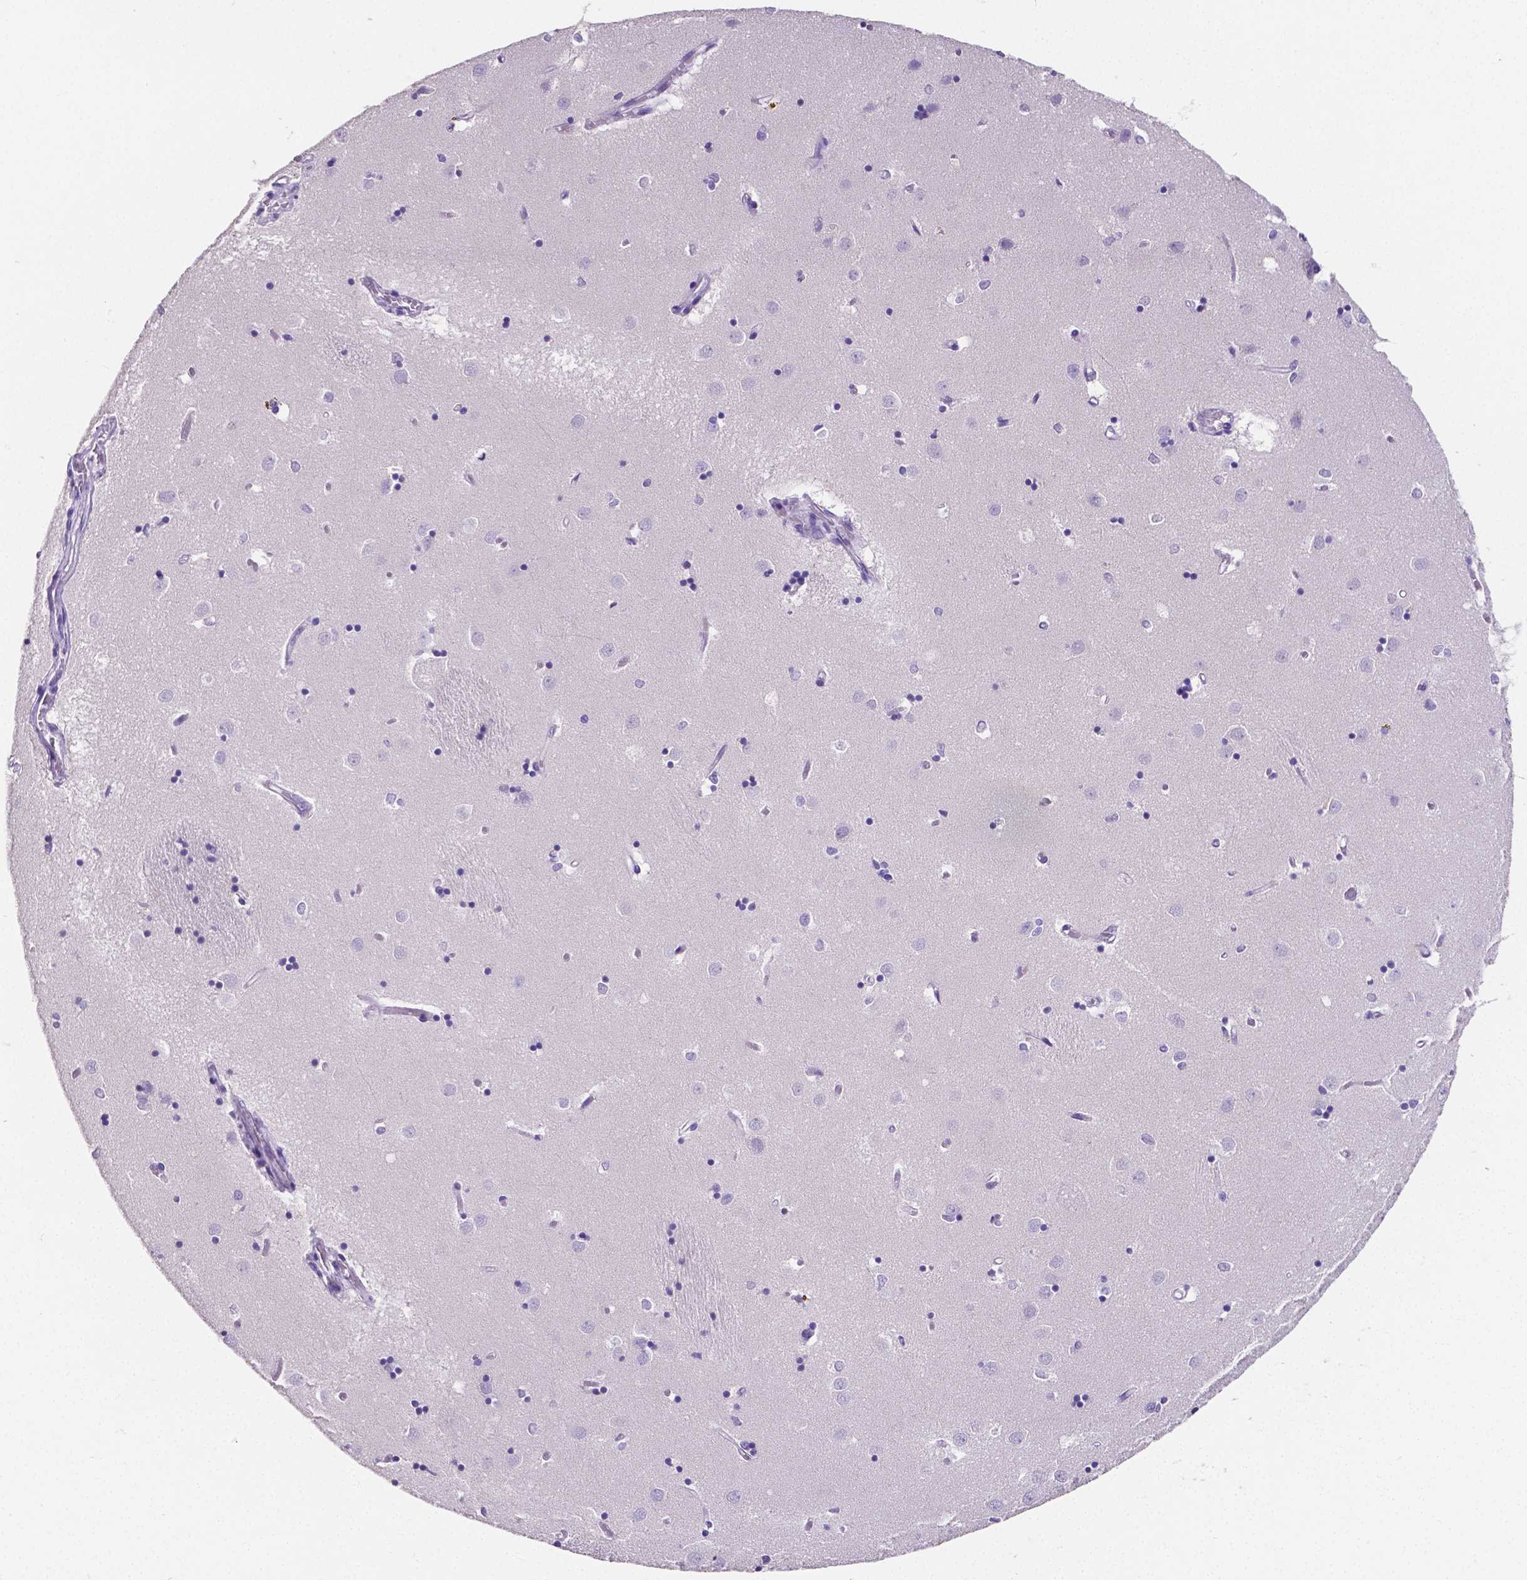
{"staining": {"intensity": "negative", "quantity": "none", "location": "none"}, "tissue": "caudate", "cell_type": "Glial cells", "image_type": "normal", "snomed": [{"axis": "morphology", "description": "Normal tissue, NOS"}, {"axis": "topography", "description": "Lateral ventricle wall"}], "caption": "Micrograph shows no protein staining in glial cells of normal caudate. (DAB IHC, high magnification).", "gene": "SATB2", "patient": {"sex": "male", "age": 54}}